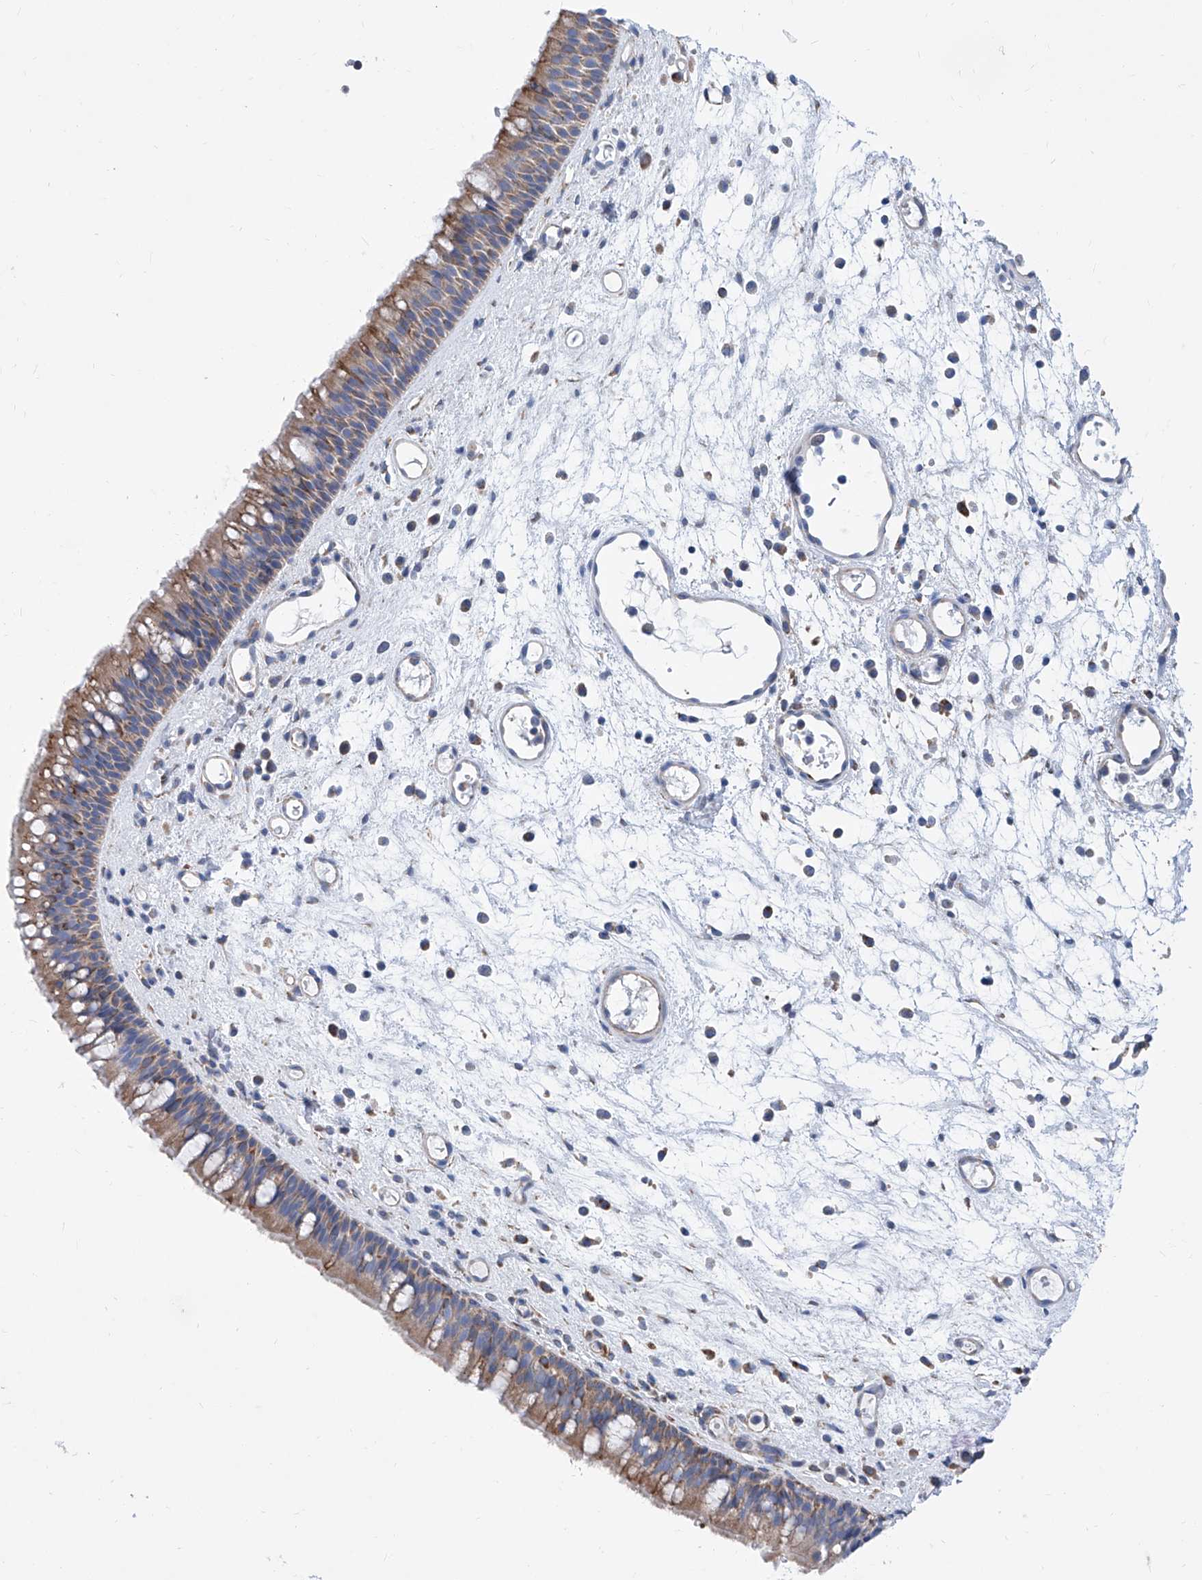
{"staining": {"intensity": "moderate", "quantity": ">75%", "location": "cytoplasmic/membranous"}, "tissue": "nasopharynx", "cell_type": "Respiratory epithelial cells", "image_type": "normal", "snomed": [{"axis": "morphology", "description": "Normal tissue, NOS"}, {"axis": "morphology", "description": "Inflammation, NOS"}, {"axis": "morphology", "description": "Malignant melanoma, Metastatic site"}, {"axis": "topography", "description": "Nasopharynx"}], "caption": "Immunohistochemical staining of benign nasopharynx reveals moderate cytoplasmic/membranous protein positivity in approximately >75% of respiratory epithelial cells.", "gene": "MAD2L1", "patient": {"sex": "male", "age": 70}}